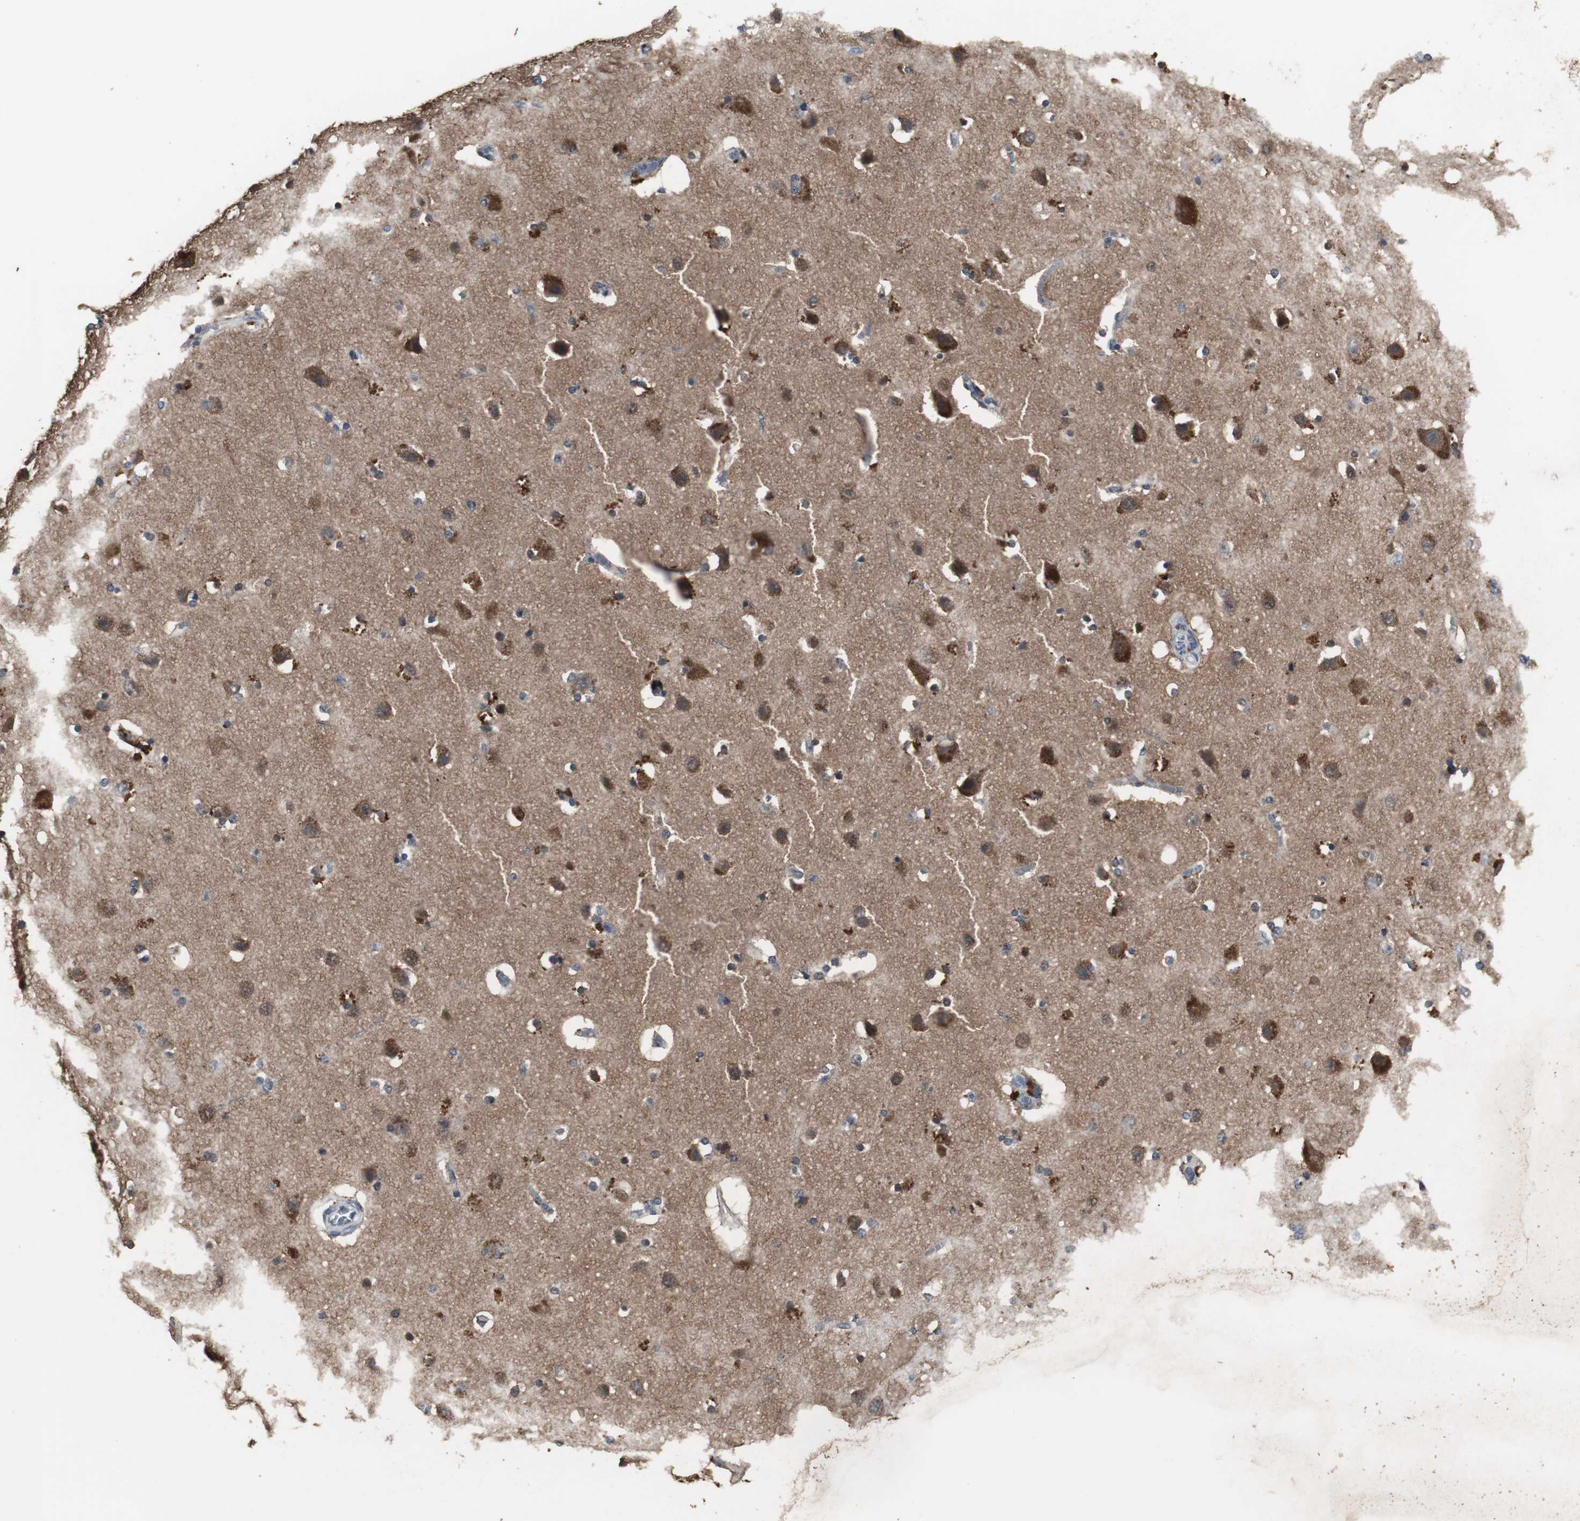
{"staining": {"intensity": "weak", "quantity": ">75%", "location": "cytoplasmic/membranous"}, "tissue": "cerebral cortex", "cell_type": "Endothelial cells", "image_type": "normal", "snomed": [{"axis": "morphology", "description": "Normal tissue, NOS"}, {"axis": "topography", "description": "Cerebral cortex"}], "caption": "Weak cytoplasmic/membranous protein staining is seen in about >75% of endothelial cells in cerebral cortex. (Brightfield microscopy of DAB IHC at high magnification).", "gene": "HPRT1", "patient": {"sex": "female", "age": 54}}